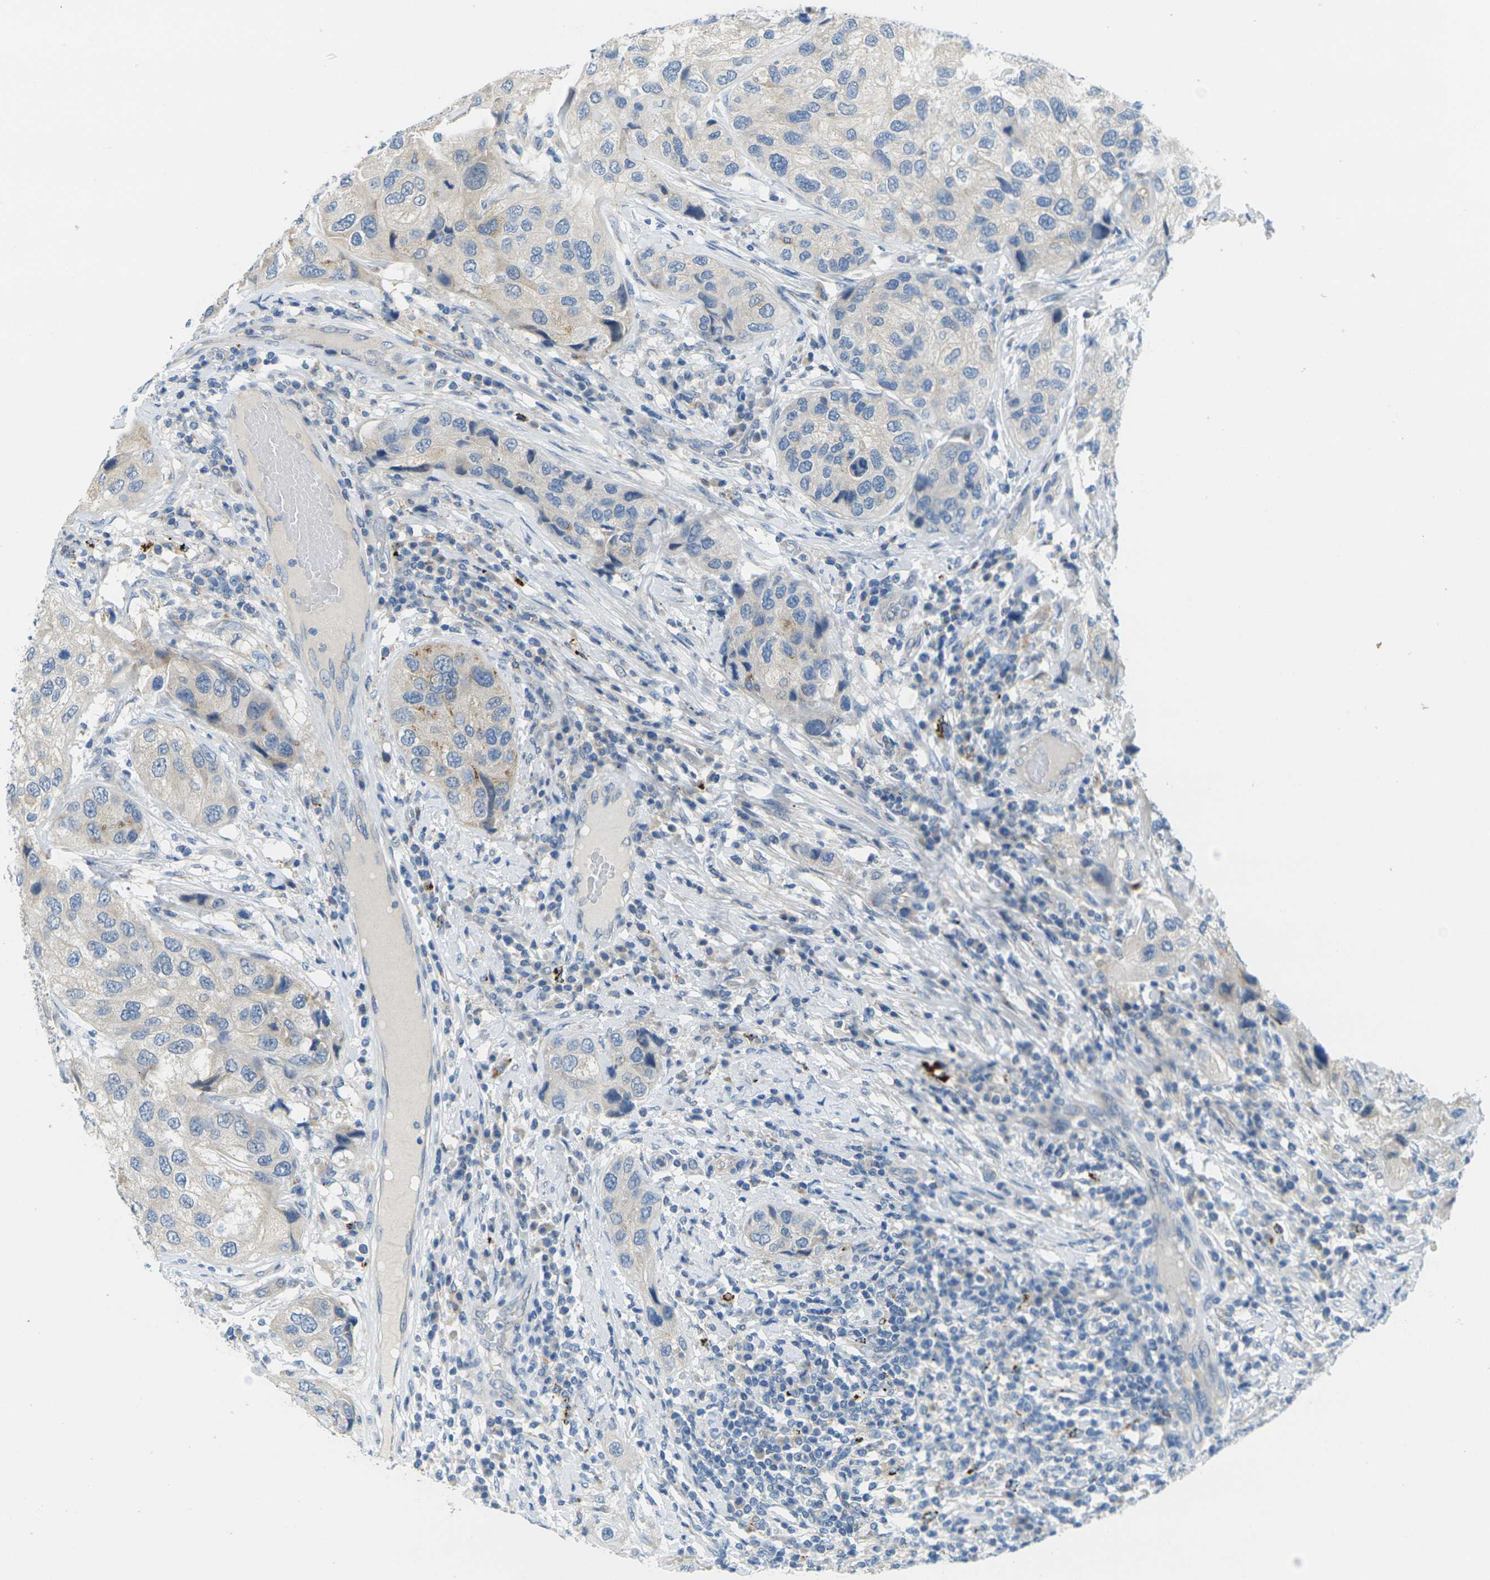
{"staining": {"intensity": "negative", "quantity": "none", "location": "none"}, "tissue": "urothelial cancer", "cell_type": "Tumor cells", "image_type": "cancer", "snomed": [{"axis": "morphology", "description": "Urothelial carcinoma, High grade"}, {"axis": "topography", "description": "Urinary bladder"}], "caption": "Immunohistochemical staining of urothelial cancer displays no significant expression in tumor cells.", "gene": "CYP2C8", "patient": {"sex": "female", "age": 64}}